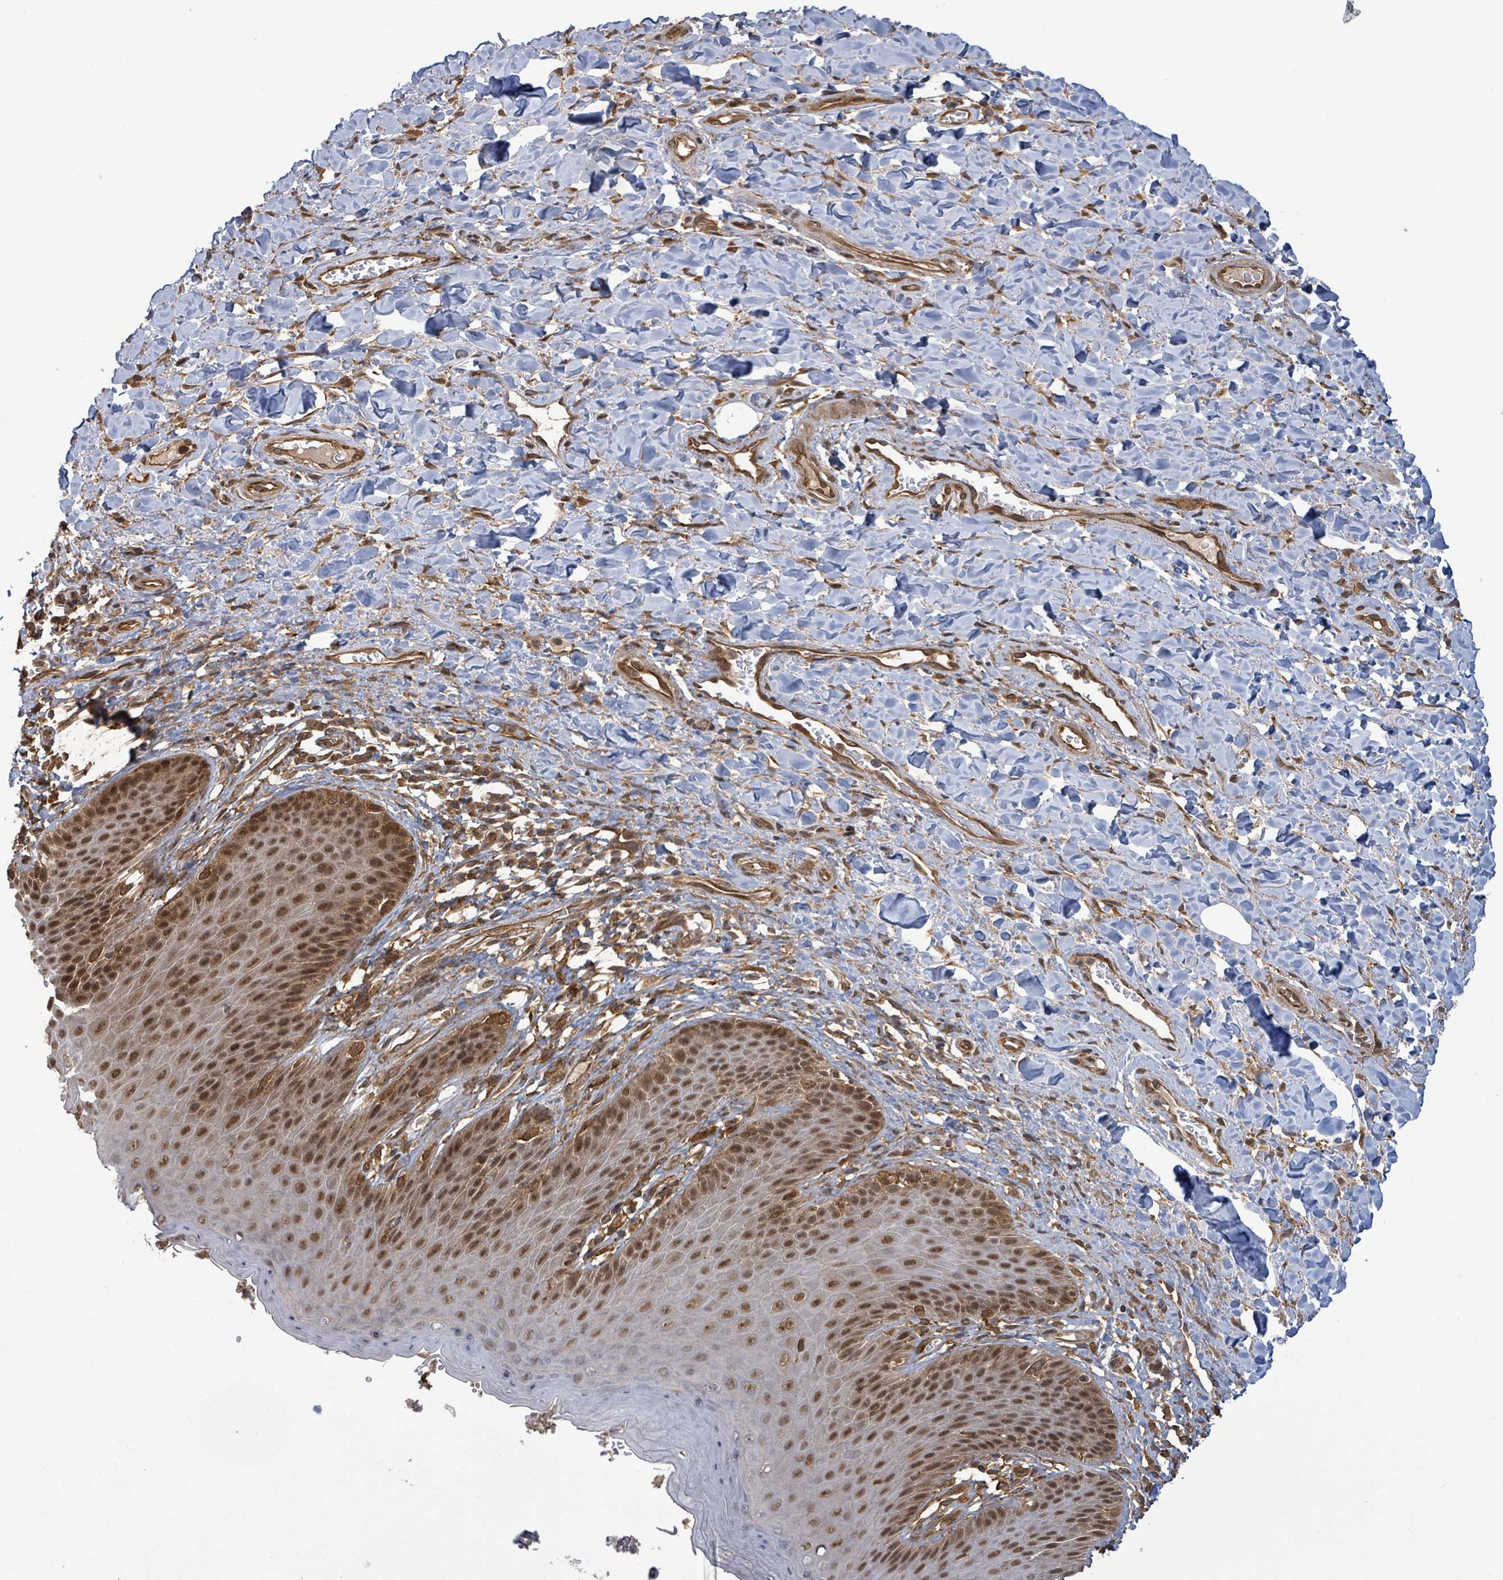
{"staining": {"intensity": "strong", "quantity": ">75%", "location": "nuclear"}, "tissue": "skin", "cell_type": "Epidermal cells", "image_type": "normal", "snomed": [{"axis": "morphology", "description": "Normal tissue, NOS"}, {"axis": "topography", "description": "Anal"}], "caption": "The photomicrograph shows a brown stain indicating the presence of a protein in the nuclear of epidermal cells in skin. Using DAB (brown) and hematoxylin (blue) stains, captured at high magnification using brightfield microscopy.", "gene": "ENSG00000256500", "patient": {"sex": "female", "age": 89}}